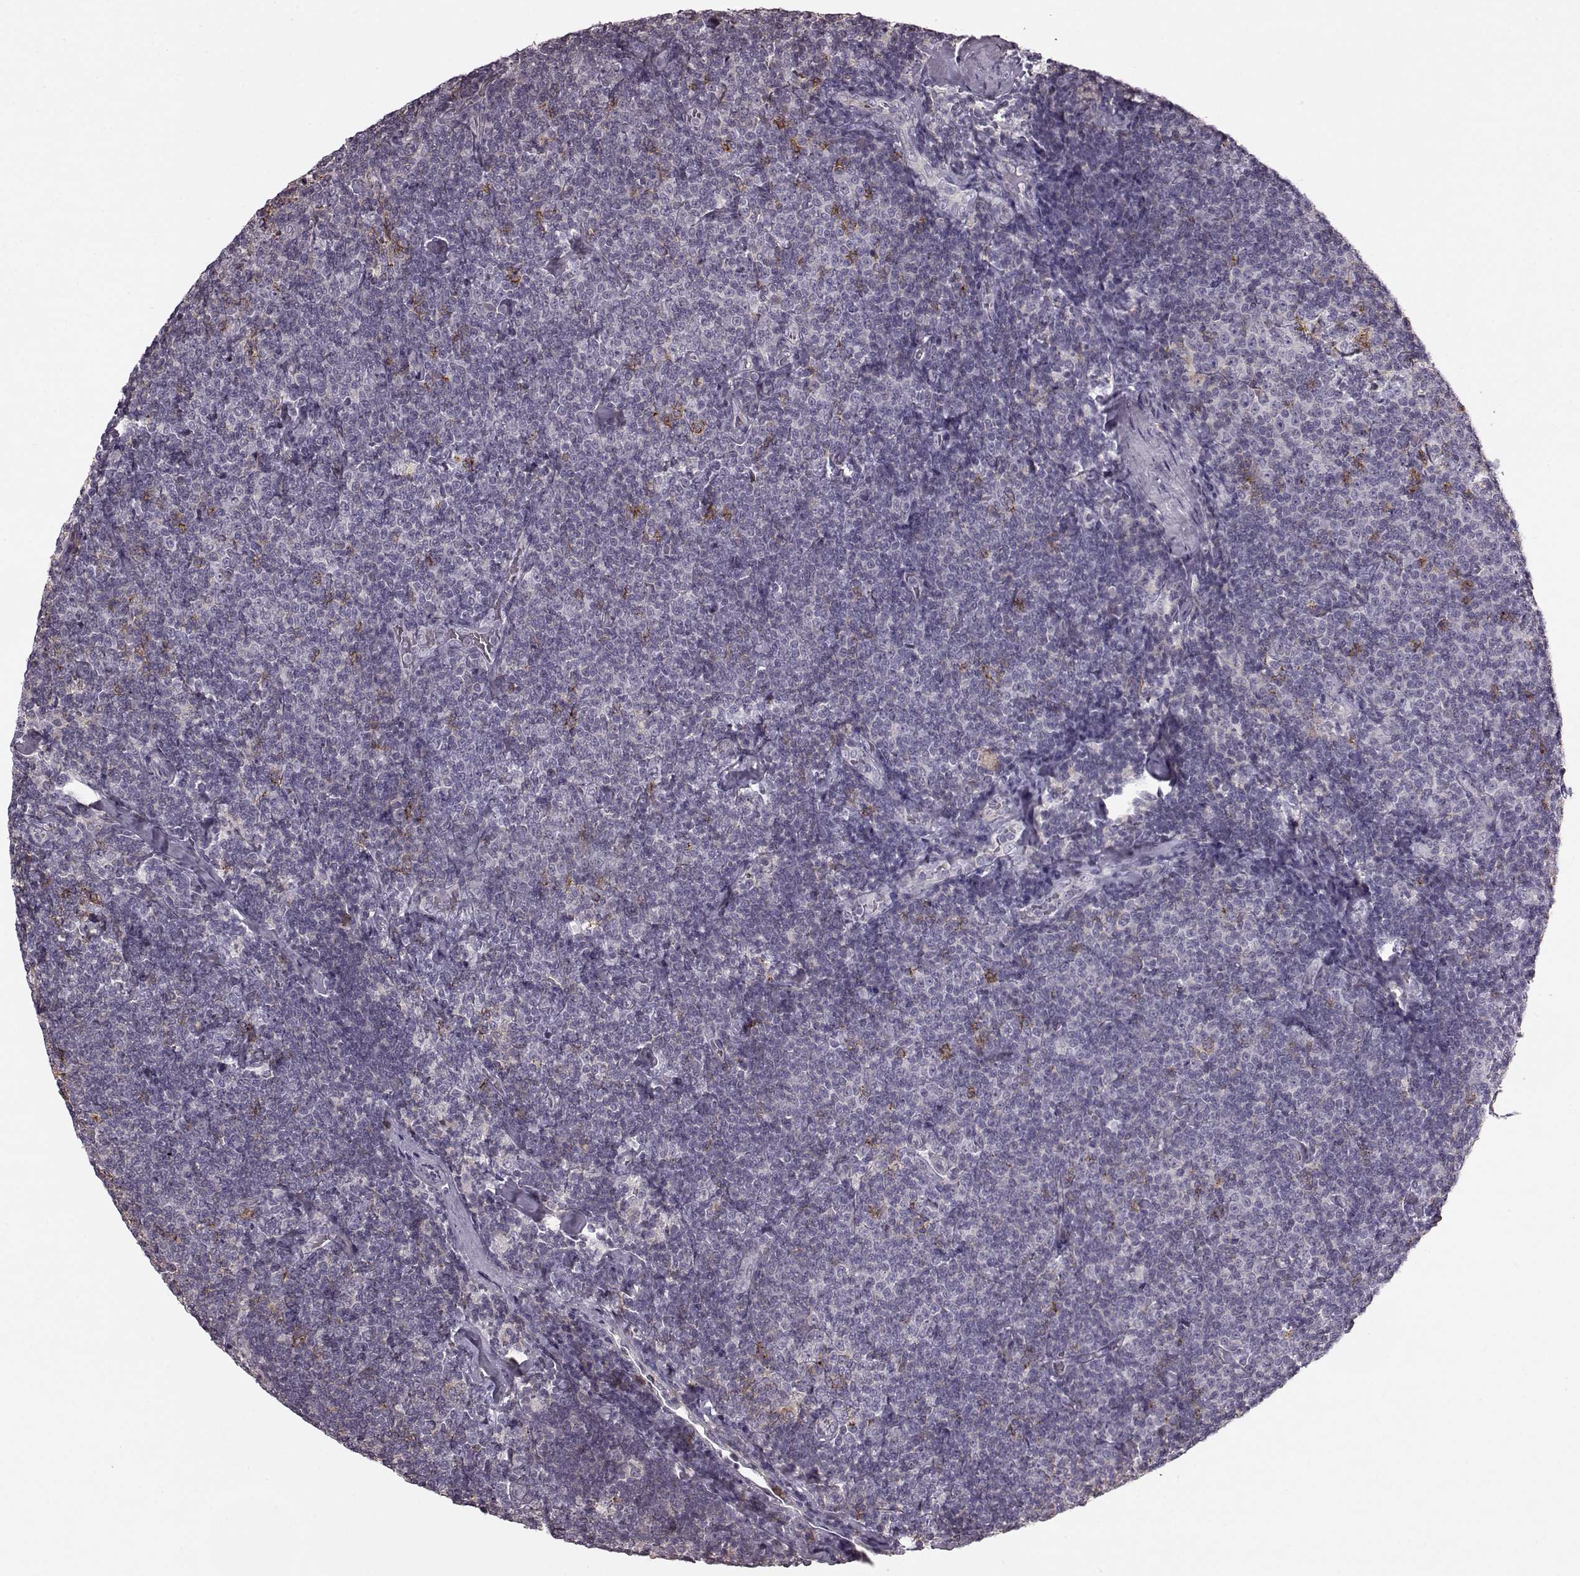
{"staining": {"intensity": "negative", "quantity": "none", "location": "none"}, "tissue": "lymphoma", "cell_type": "Tumor cells", "image_type": "cancer", "snomed": [{"axis": "morphology", "description": "Malignant lymphoma, non-Hodgkin's type, Low grade"}, {"axis": "topography", "description": "Lymph node"}], "caption": "Tumor cells show no significant protein positivity in malignant lymphoma, non-Hodgkin's type (low-grade).", "gene": "PDCD1", "patient": {"sex": "male", "age": 81}}